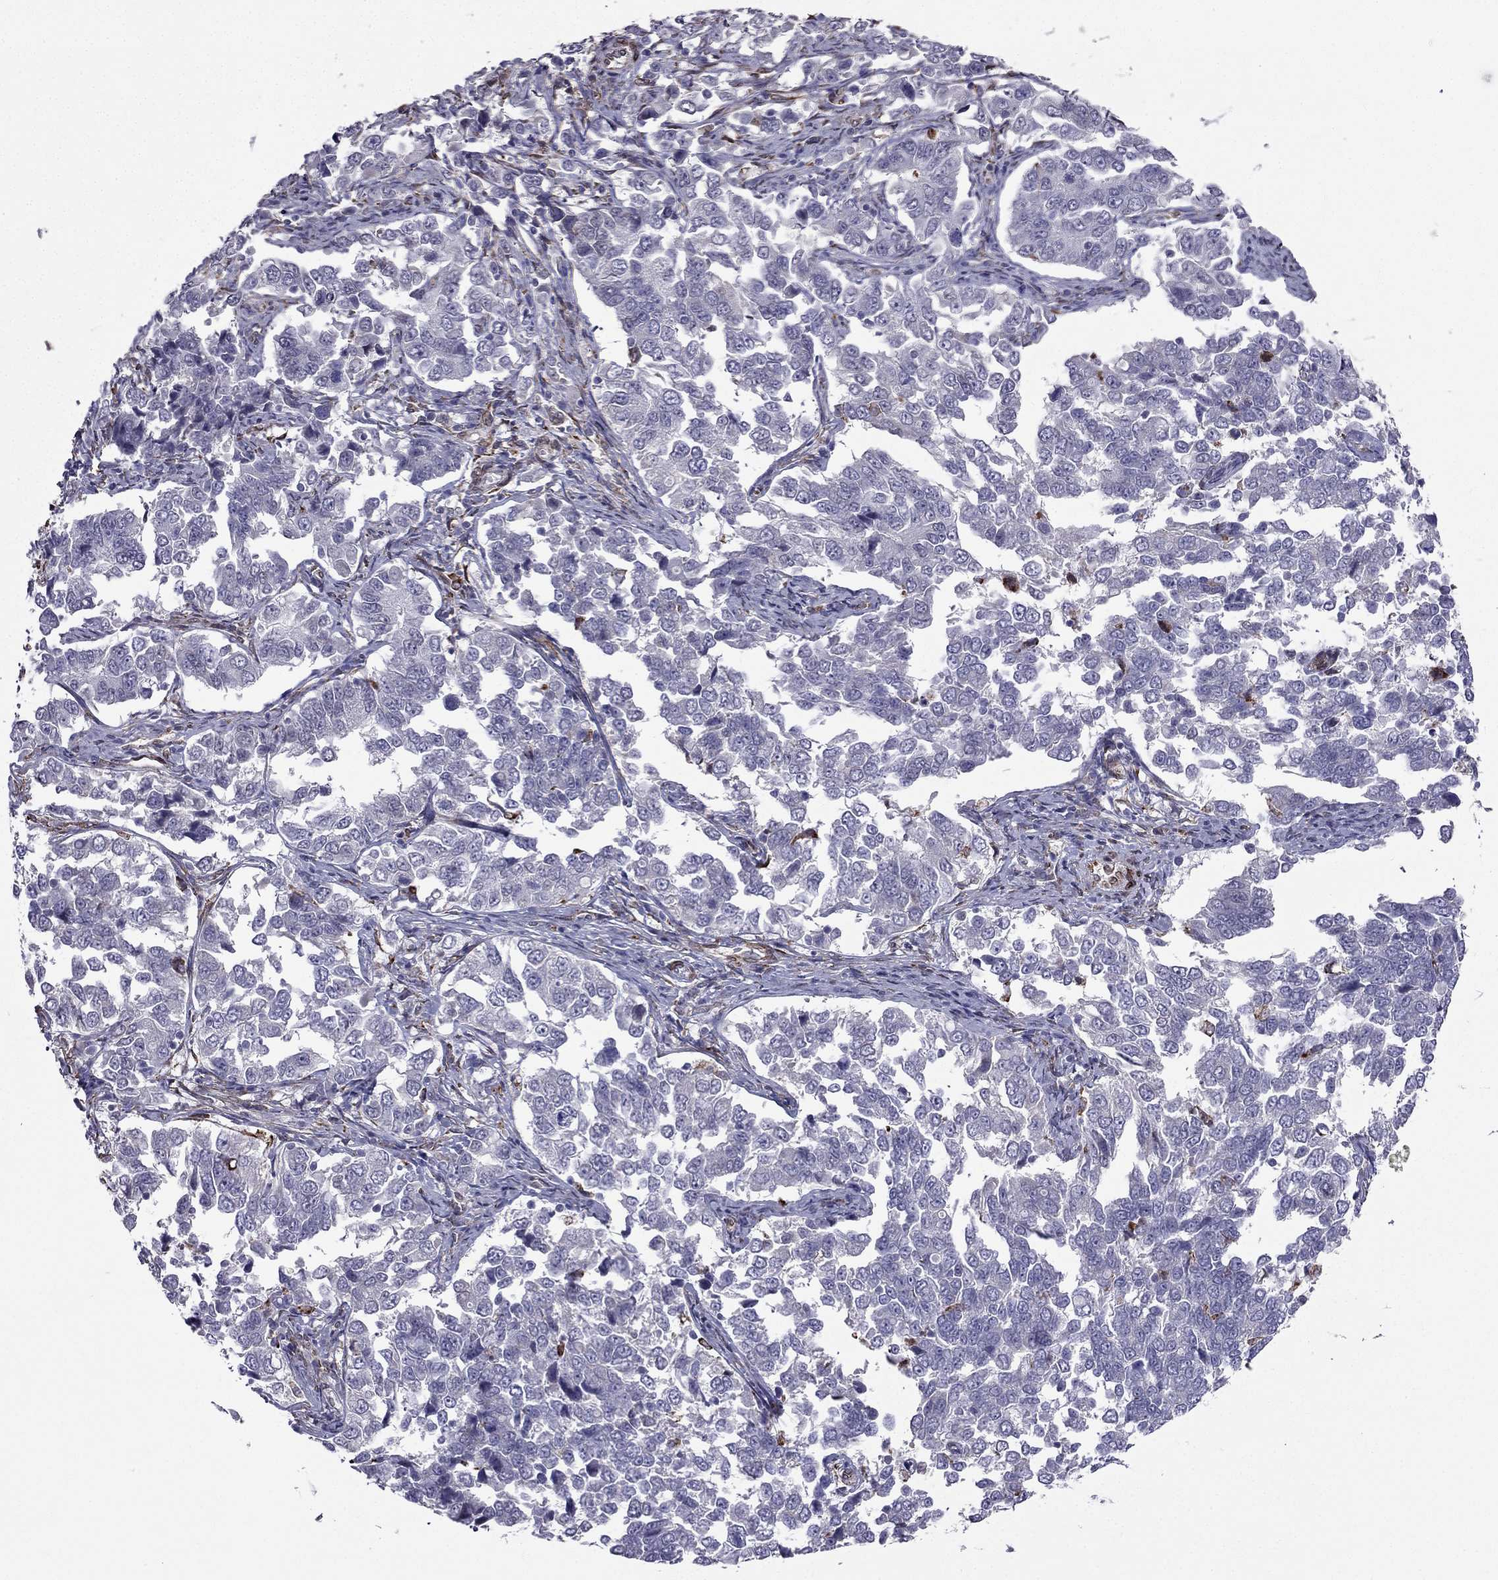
{"staining": {"intensity": "negative", "quantity": "none", "location": "none"}, "tissue": "endometrial cancer", "cell_type": "Tumor cells", "image_type": "cancer", "snomed": [{"axis": "morphology", "description": "Adenocarcinoma, NOS"}, {"axis": "topography", "description": "Endometrium"}], "caption": "There is no significant expression in tumor cells of adenocarcinoma (endometrial).", "gene": "IKBIP", "patient": {"sex": "female", "age": 43}}